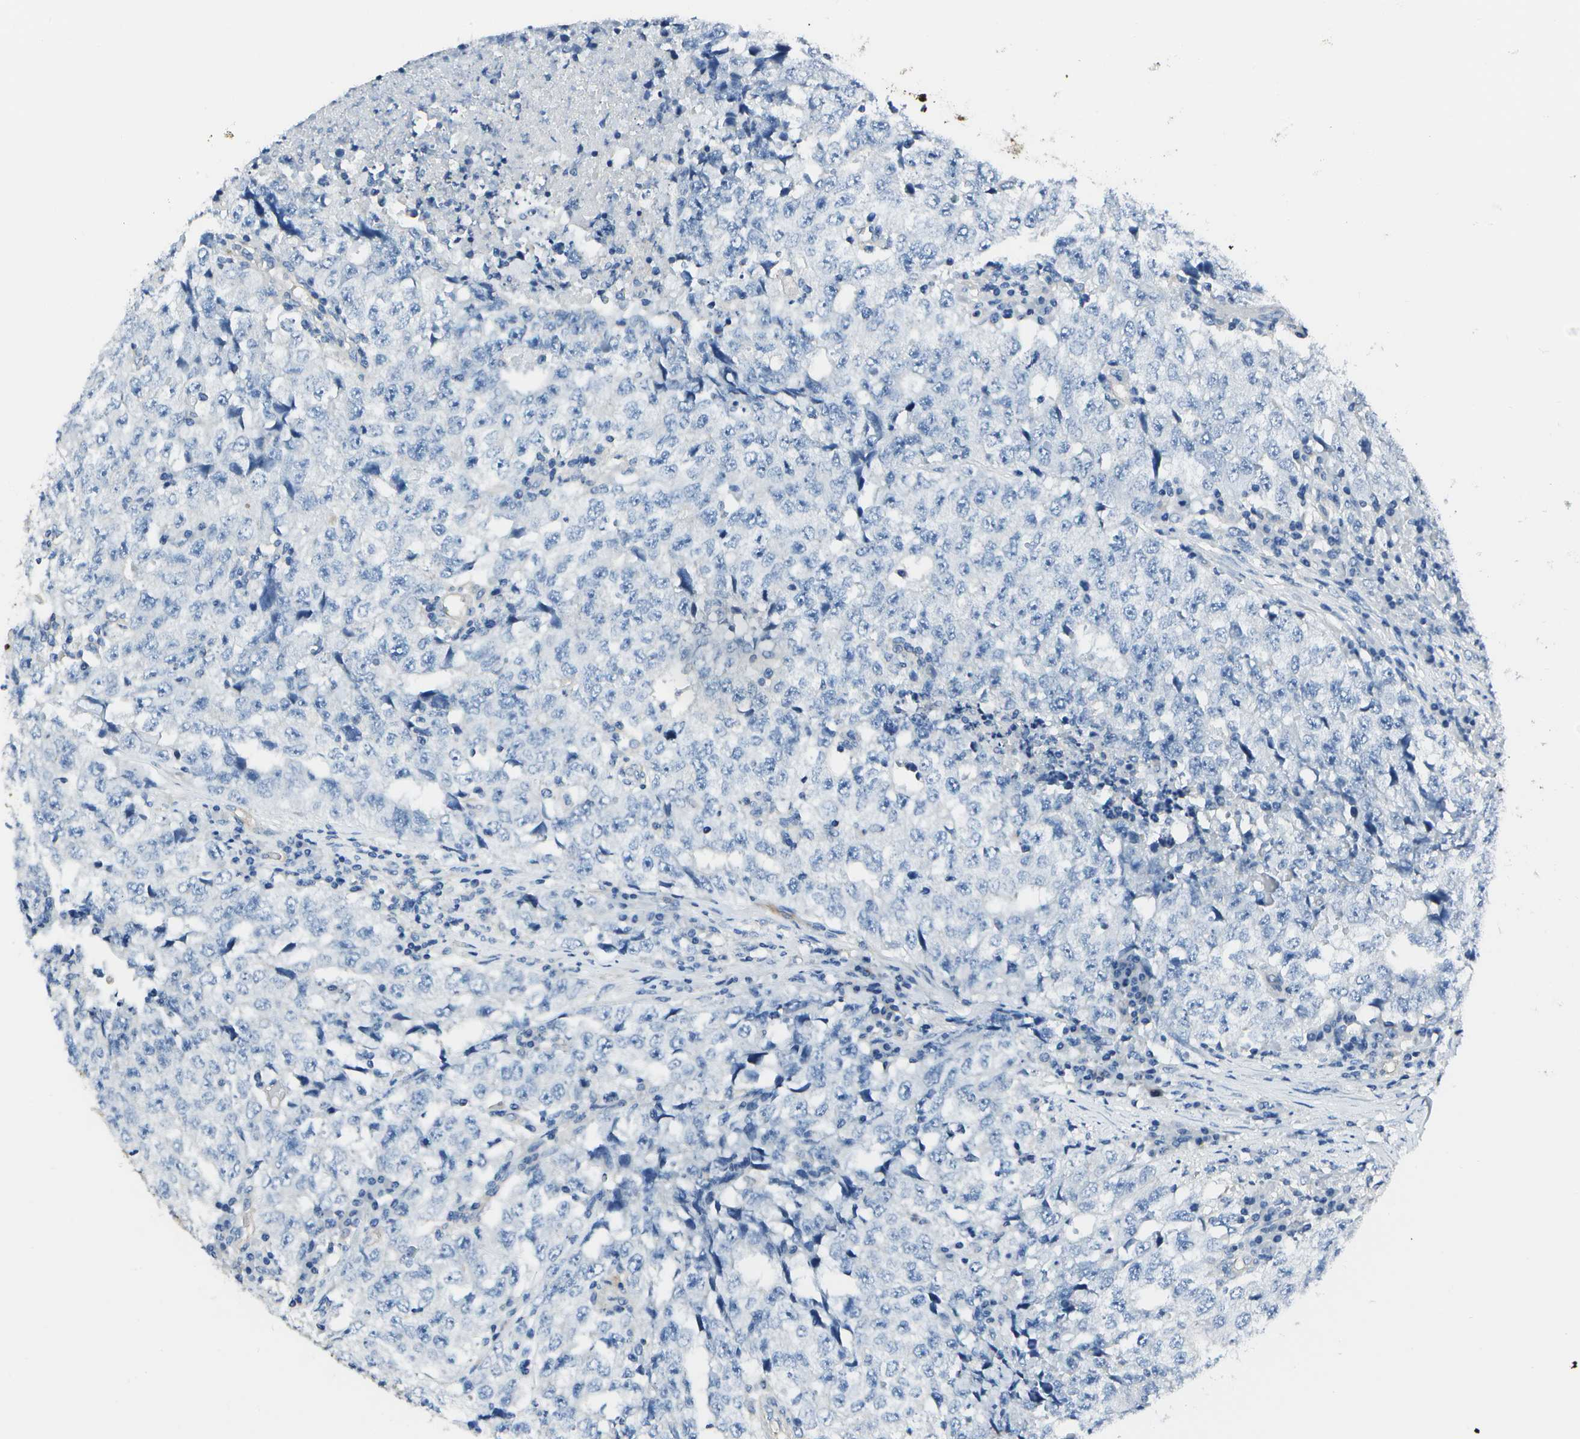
{"staining": {"intensity": "negative", "quantity": "none", "location": "none"}, "tissue": "testis cancer", "cell_type": "Tumor cells", "image_type": "cancer", "snomed": [{"axis": "morphology", "description": "Necrosis, NOS"}, {"axis": "morphology", "description": "Carcinoma, Embryonal, NOS"}, {"axis": "topography", "description": "Testis"}], "caption": "Embryonal carcinoma (testis) was stained to show a protein in brown. There is no significant staining in tumor cells.", "gene": "DCT", "patient": {"sex": "male", "age": 19}}